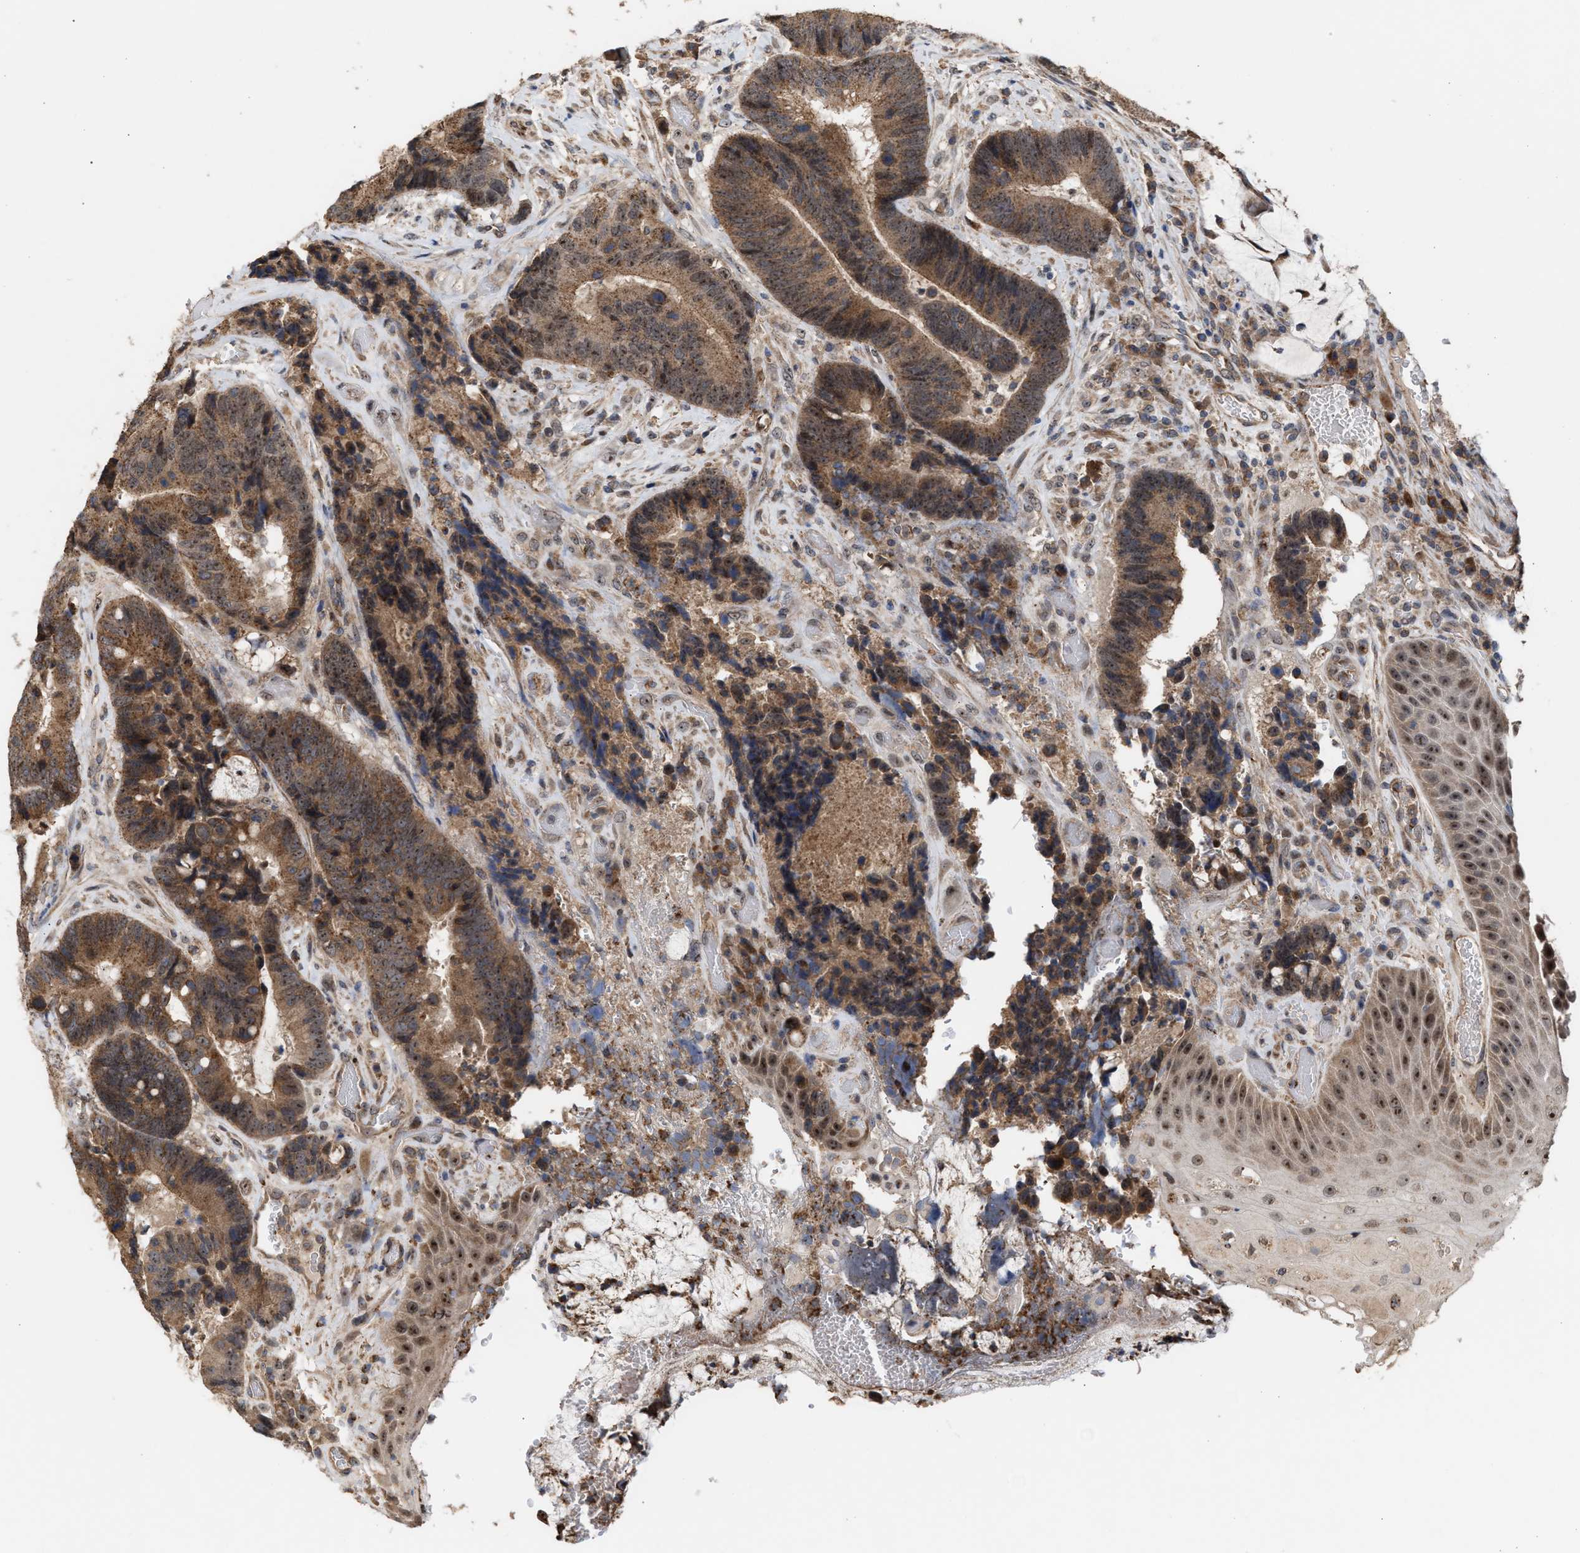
{"staining": {"intensity": "moderate", "quantity": ">75%", "location": "cytoplasmic/membranous,nuclear"}, "tissue": "colorectal cancer", "cell_type": "Tumor cells", "image_type": "cancer", "snomed": [{"axis": "morphology", "description": "Adenocarcinoma, NOS"}, {"axis": "topography", "description": "Rectum"}, {"axis": "topography", "description": "Anal"}], "caption": "Colorectal cancer stained for a protein demonstrates moderate cytoplasmic/membranous and nuclear positivity in tumor cells.", "gene": "EXOSC2", "patient": {"sex": "female", "age": 89}}